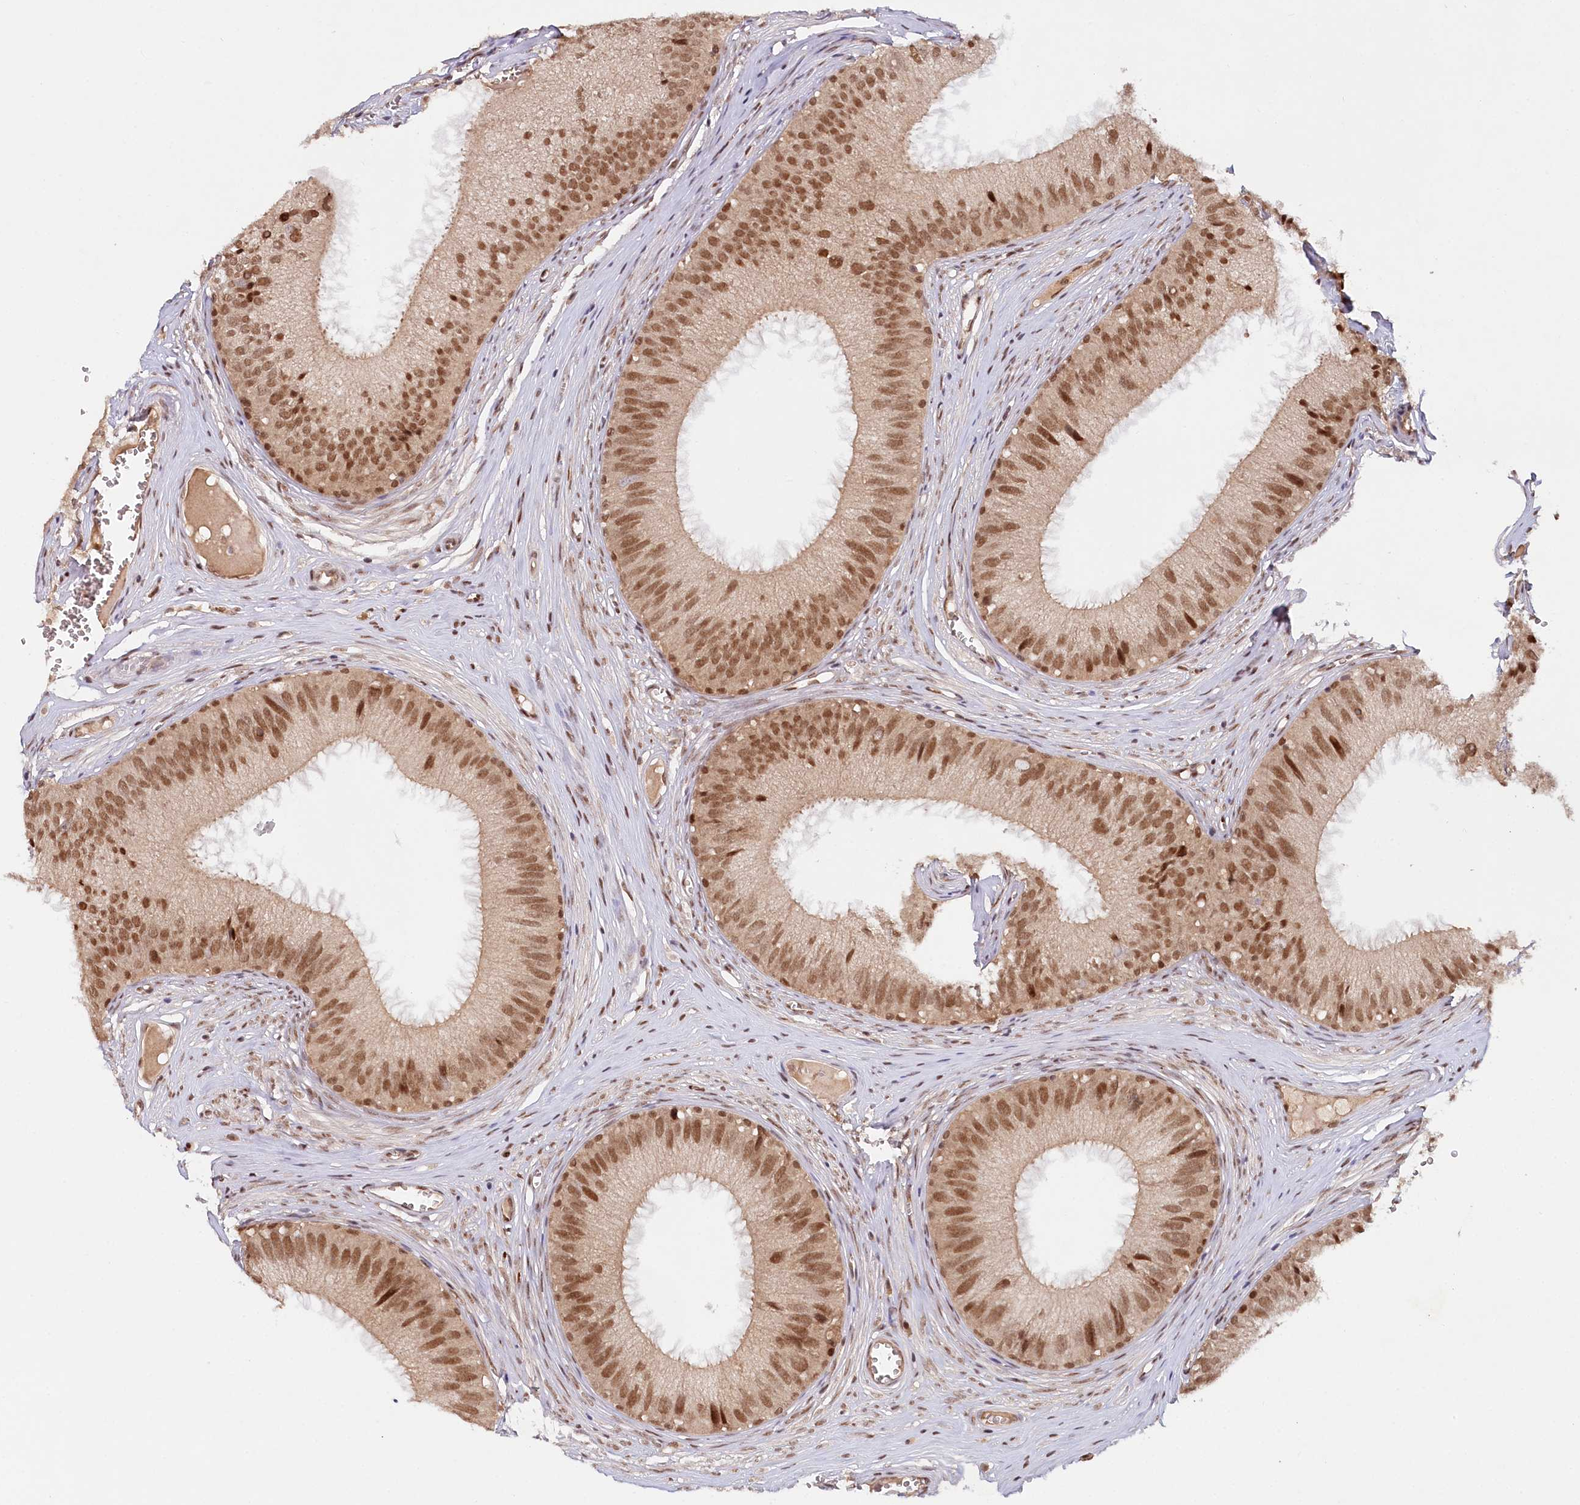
{"staining": {"intensity": "moderate", "quantity": ">75%", "location": "cytoplasmic/membranous,nuclear"}, "tissue": "epididymis", "cell_type": "Glandular cells", "image_type": "normal", "snomed": [{"axis": "morphology", "description": "Normal tissue, NOS"}, {"axis": "topography", "description": "Epididymis"}], "caption": "A histopathology image of epididymis stained for a protein displays moderate cytoplasmic/membranous,nuclear brown staining in glandular cells. The staining was performed using DAB, with brown indicating positive protein expression. Nuclei are stained blue with hematoxylin.", "gene": "CCDC65", "patient": {"sex": "male", "age": 36}}